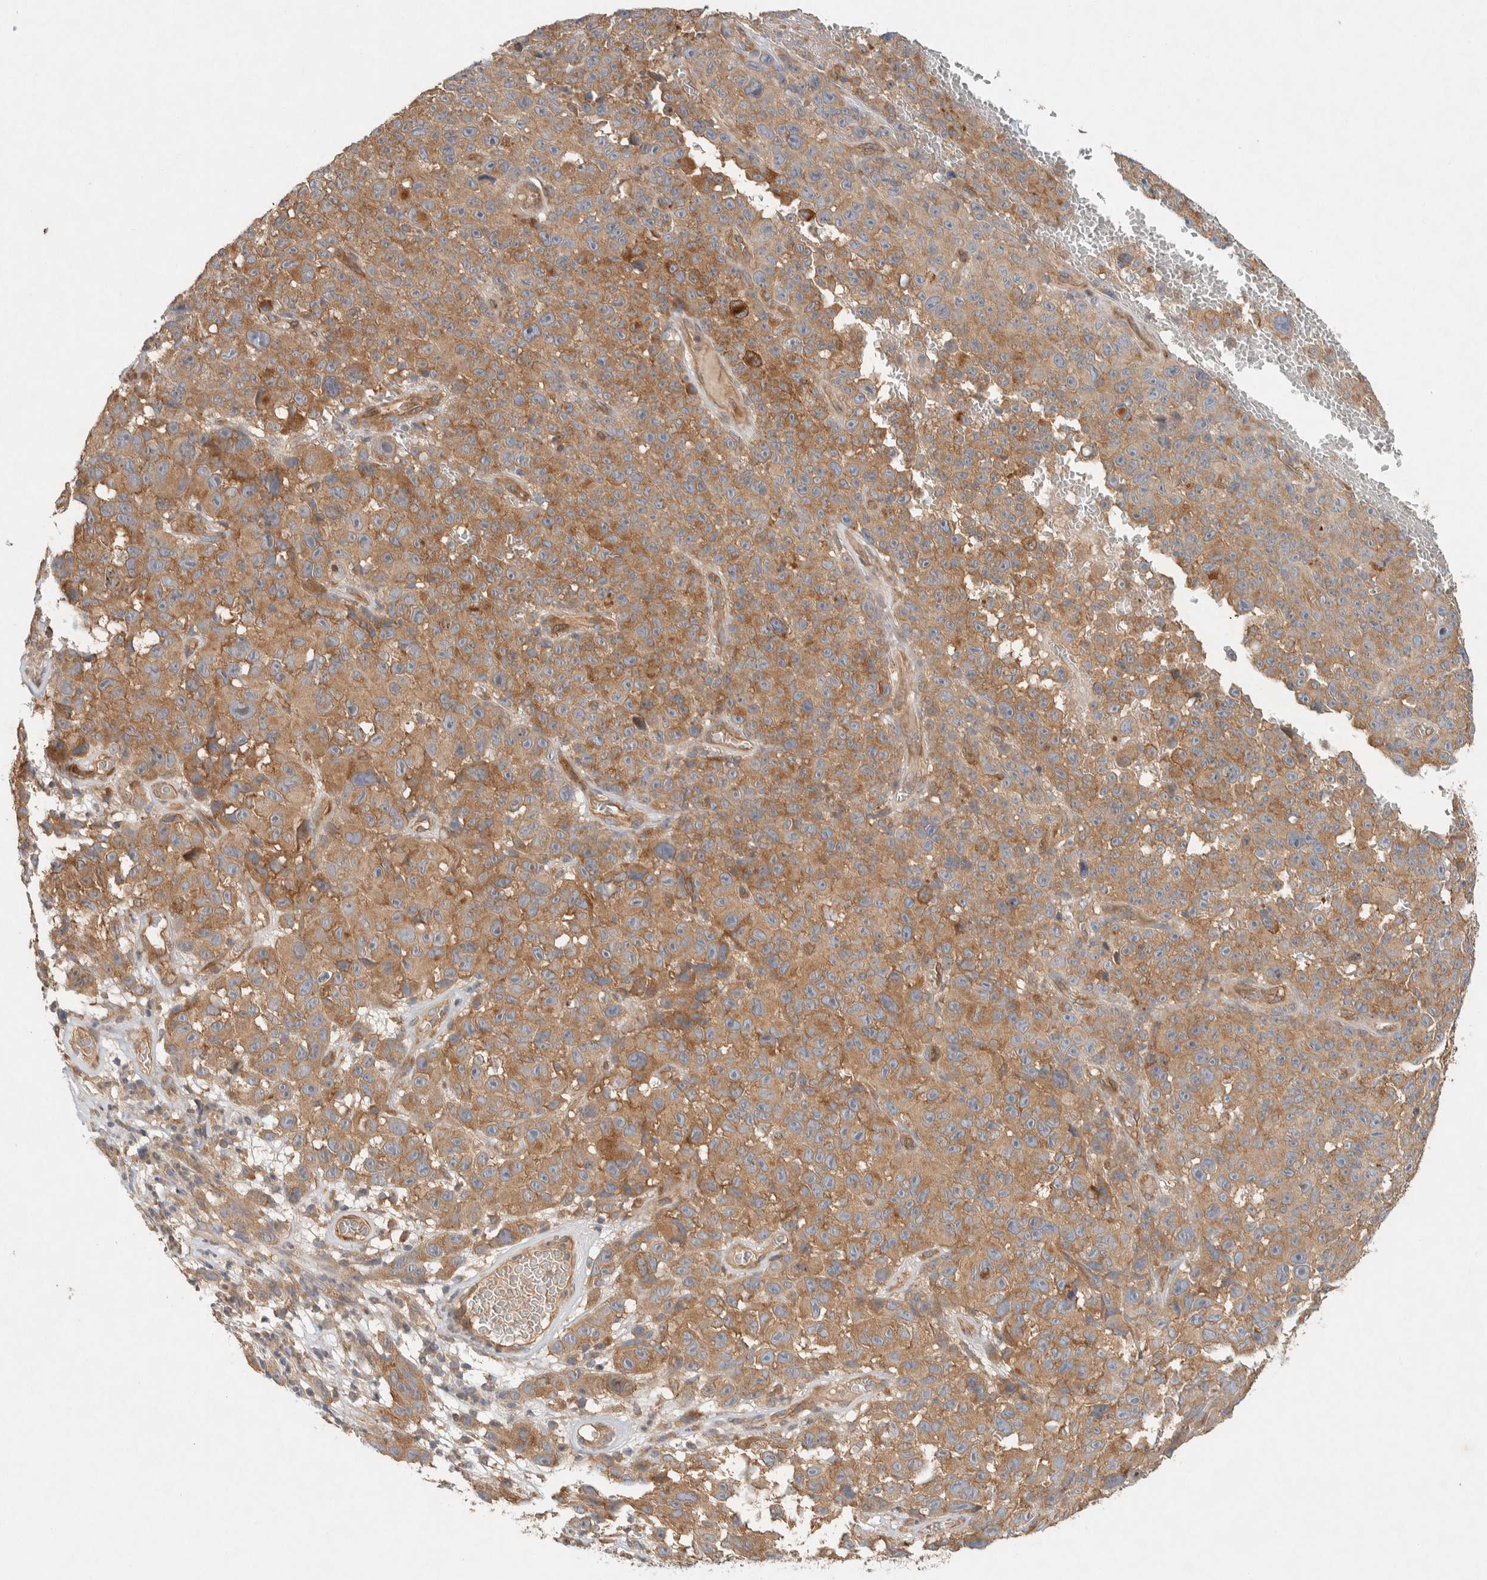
{"staining": {"intensity": "moderate", "quantity": ">75%", "location": "cytoplasmic/membranous"}, "tissue": "melanoma", "cell_type": "Tumor cells", "image_type": "cancer", "snomed": [{"axis": "morphology", "description": "Malignant melanoma, NOS"}, {"axis": "topography", "description": "Skin"}], "caption": "Immunohistochemistry (DAB) staining of melanoma reveals moderate cytoplasmic/membranous protein staining in approximately >75% of tumor cells.", "gene": "PXK", "patient": {"sex": "female", "age": 82}}